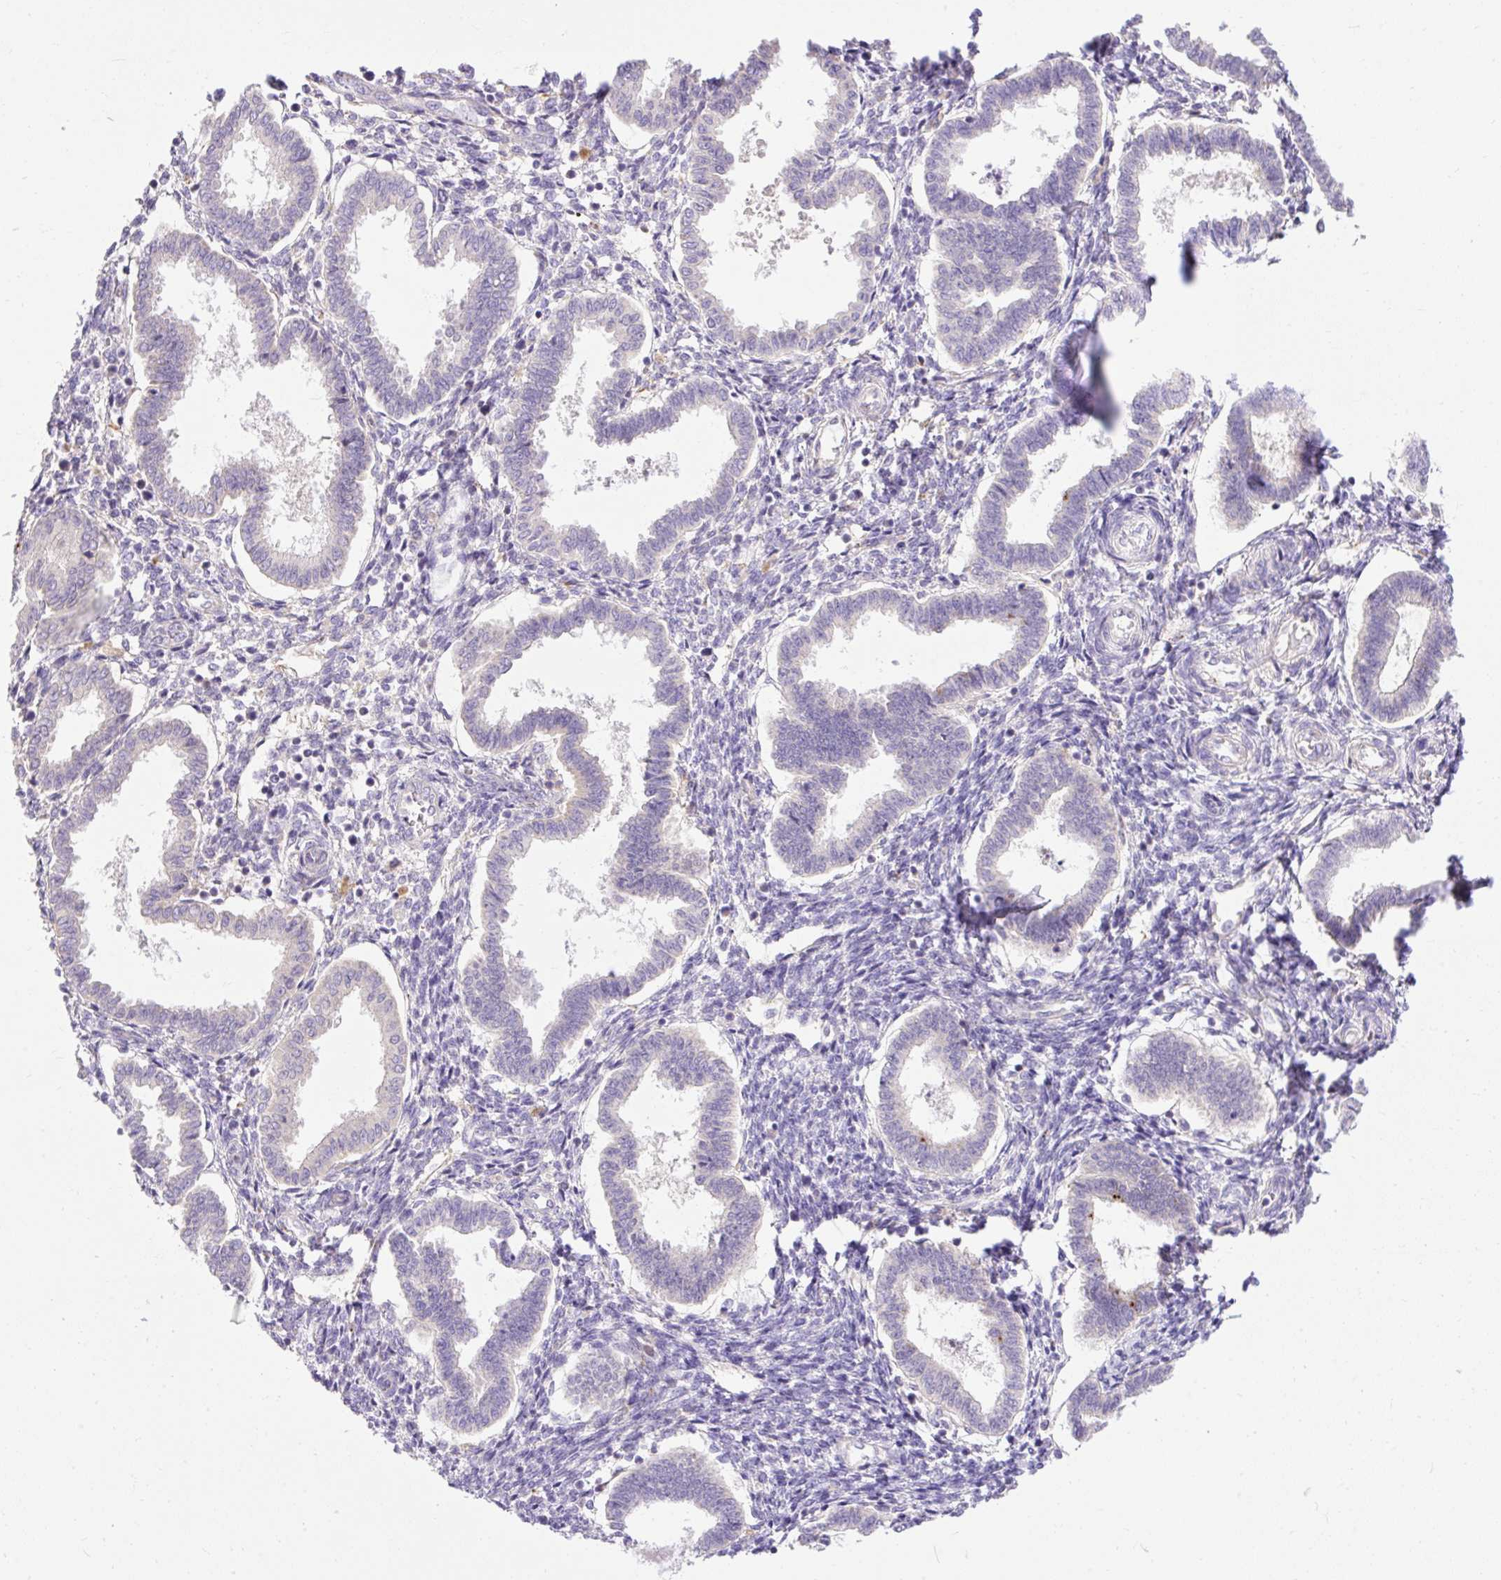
{"staining": {"intensity": "negative", "quantity": "none", "location": "none"}, "tissue": "endometrium", "cell_type": "Cells in endometrial stroma", "image_type": "normal", "snomed": [{"axis": "morphology", "description": "Normal tissue, NOS"}, {"axis": "topography", "description": "Endometrium"}], "caption": "IHC histopathology image of unremarkable endometrium: endometrium stained with DAB (3,3'-diaminobenzidine) displays no significant protein expression in cells in endometrial stroma.", "gene": "HEXB", "patient": {"sex": "female", "age": 24}}